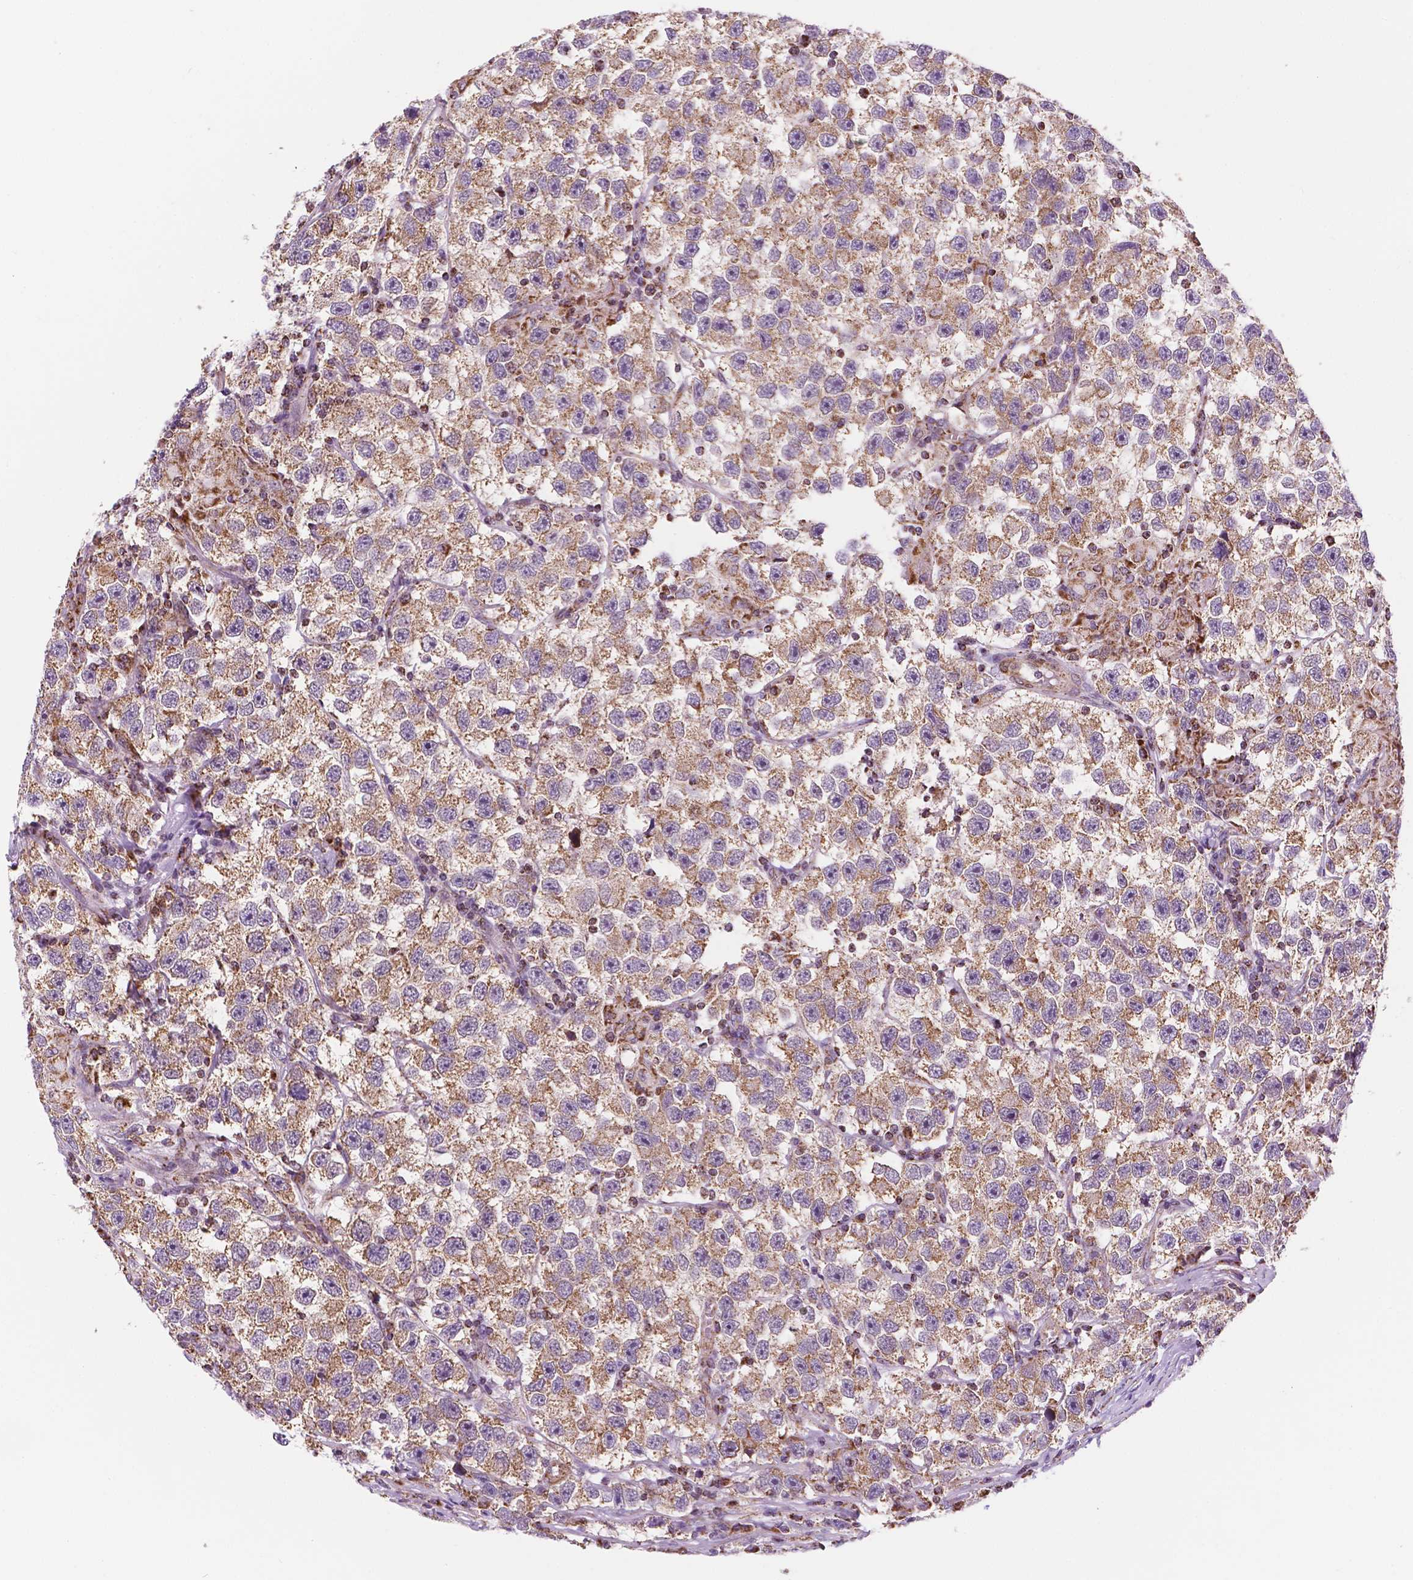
{"staining": {"intensity": "moderate", "quantity": ">75%", "location": "cytoplasmic/membranous"}, "tissue": "testis cancer", "cell_type": "Tumor cells", "image_type": "cancer", "snomed": [{"axis": "morphology", "description": "Seminoma, NOS"}, {"axis": "topography", "description": "Testis"}], "caption": "DAB immunohistochemical staining of human seminoma (testis) reveals moderate cytoplasmic/membranous protein expression in approximately >75% of tumor cells.", "gene": "GEMIN4", "patient": {"sex": "male", "age": 26}}